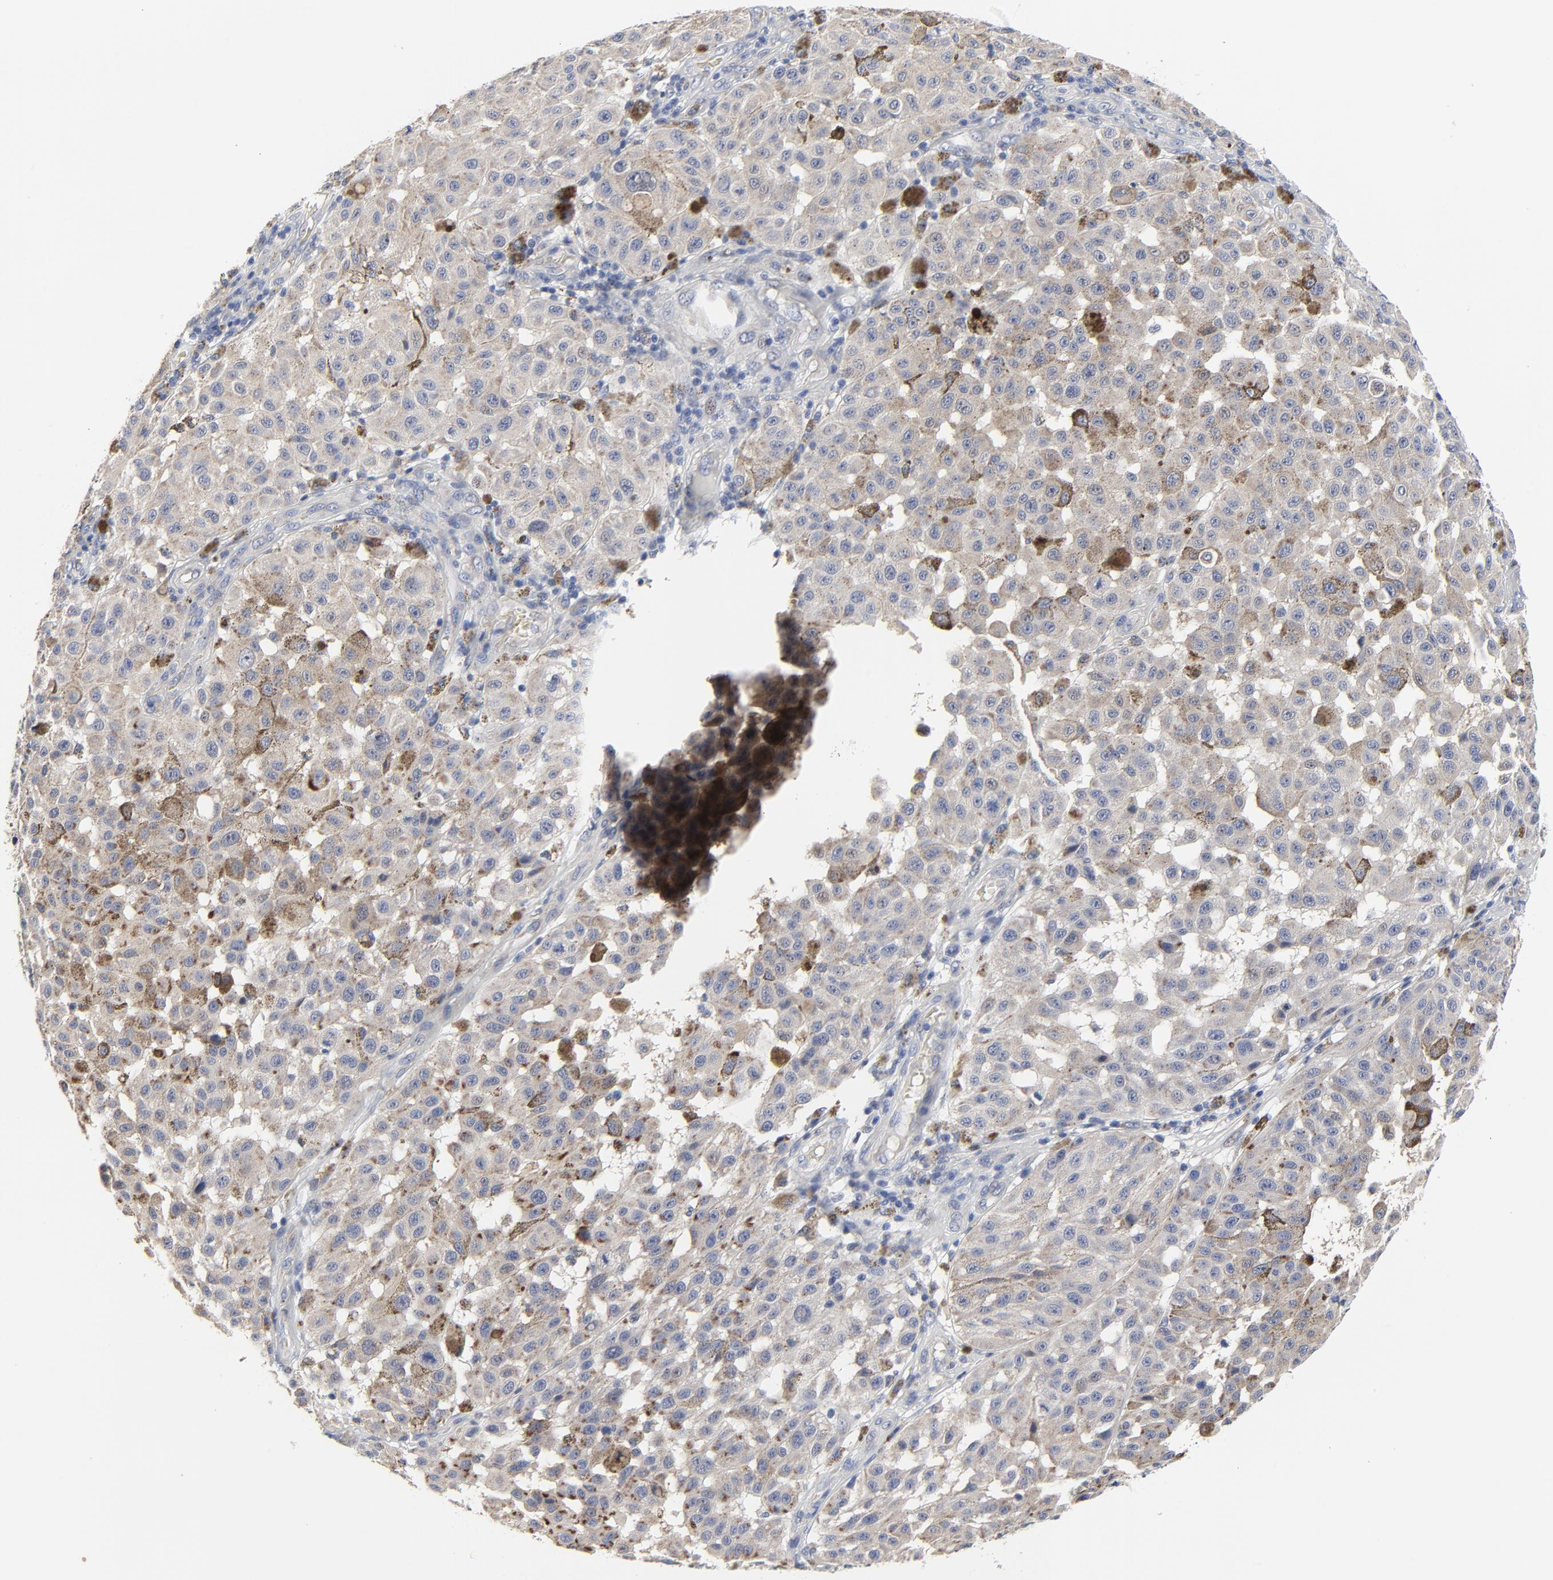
{"staining": {"intensity": "moderate", "quantity": "25%-75%", "location": "cytoplasmic/membranous"}, "tissue": "melanoma", "cell_type": "Tumor cells", "image_type": "cancer", "snomed": [{"axis": "morphology", "description": "Malignant melanoma, NOS"}, {"axis": "topography", "description": "Skin"}], "caption": "High-power microscopy captured an immunohistochemistry micrograph of malignant melanoma, revealing moderate cytoplasmic/membranous positivity in about 25%-75% of tumor cells.", "gene": "DHRSX", "patient": {"sex": "female", "age": 64}}